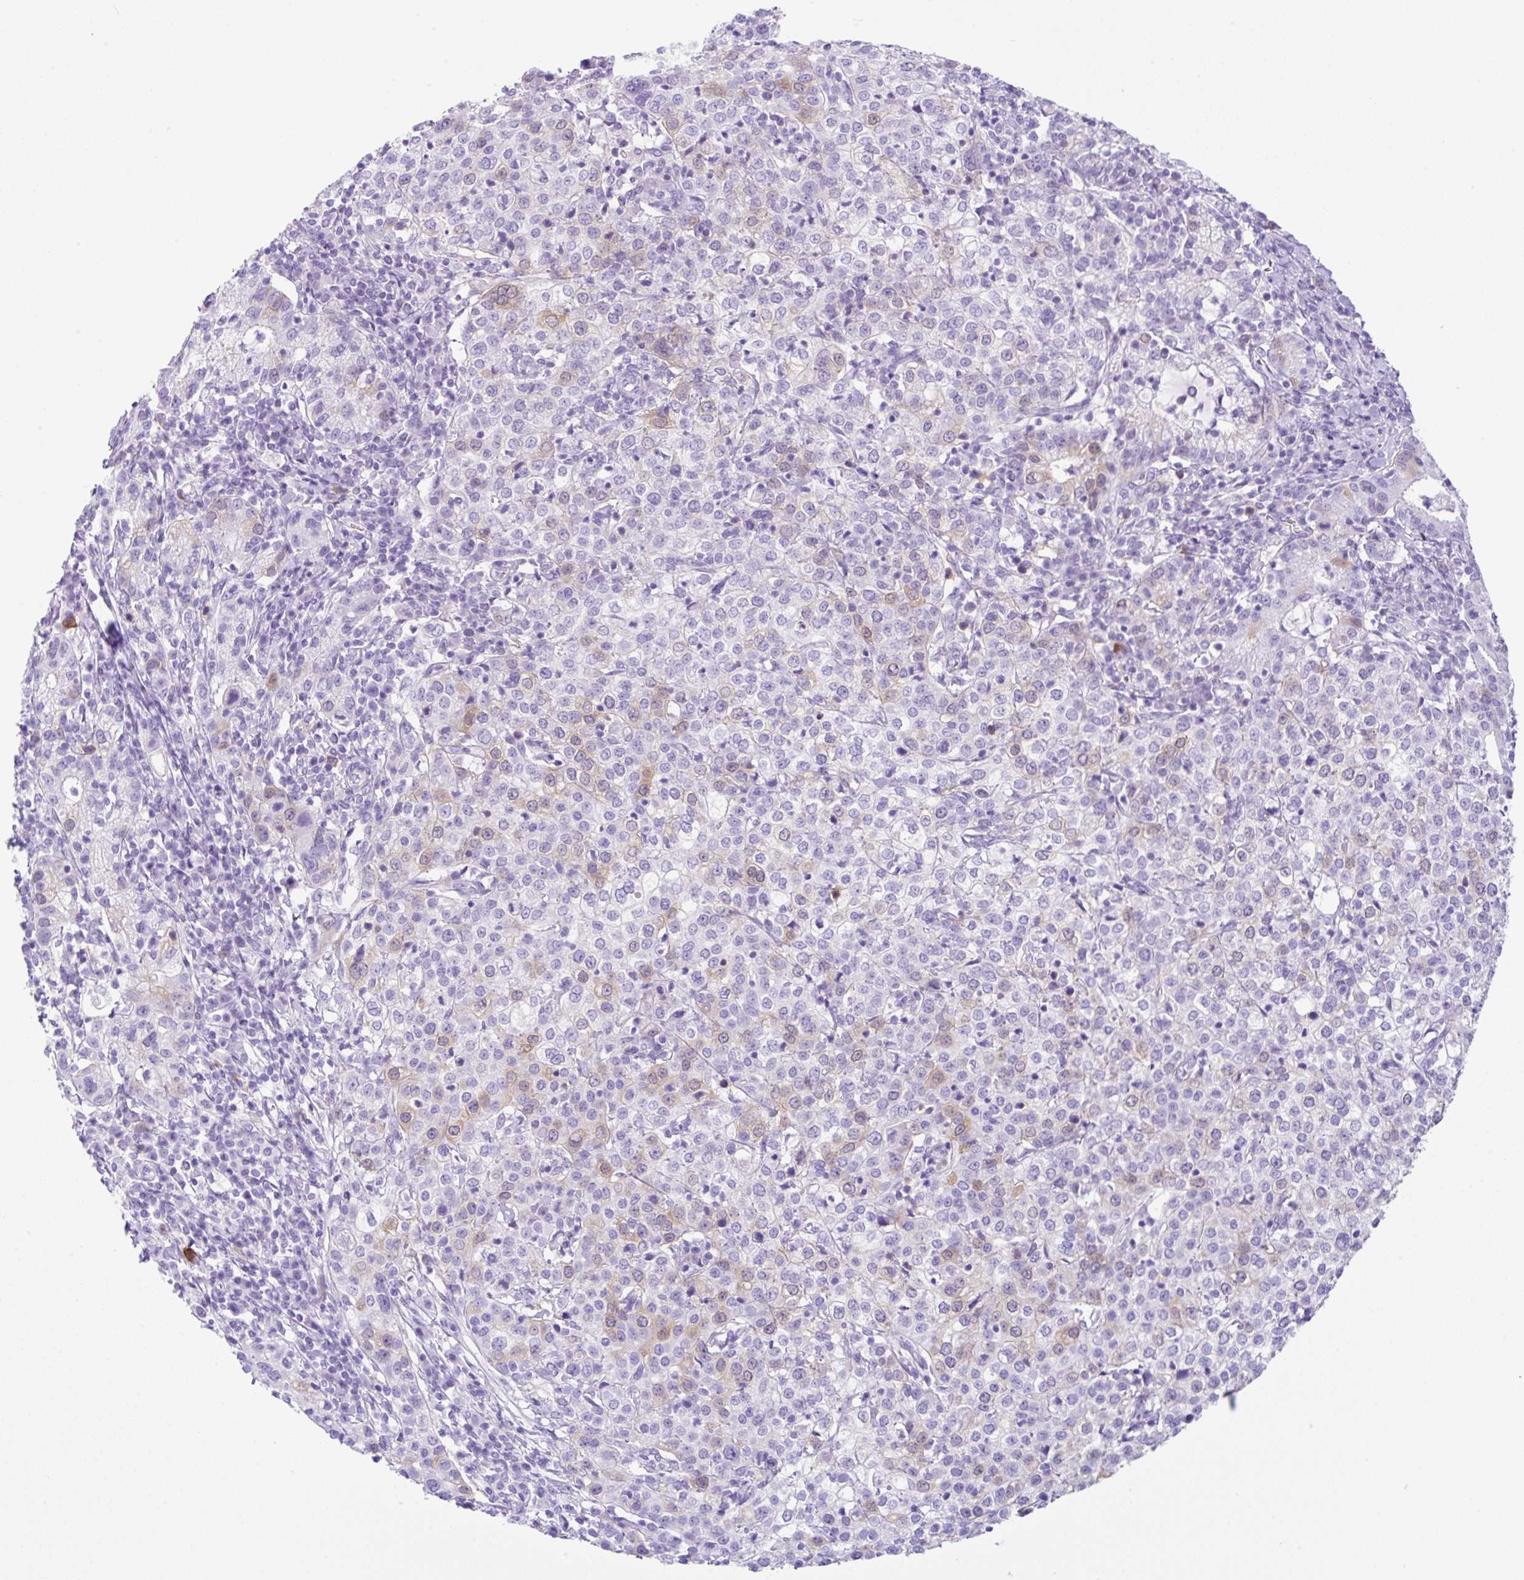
{"staining": {"intensity": "weak", "quantity": "<25%", "location": "cytoplasmic/membranous"}, "tissue": "cervical cancer", "cell_type": "Tumor cells", "image_type": "cancer", "snomed": [{"axis": "morphology", "description": "Normal tissue, NOS"}, {"axis": "morphology", "description": "Adenocarcinoma, NOS"}, {"axis": "topography", "description": "Cervix"}], "caption": "Adenocarcinoma (cervical) was stained to show a protein in brown. There is no significant staining in tumor cells.", "gene": "RRM2", "patient": {"sex": "female", "age": 44}}